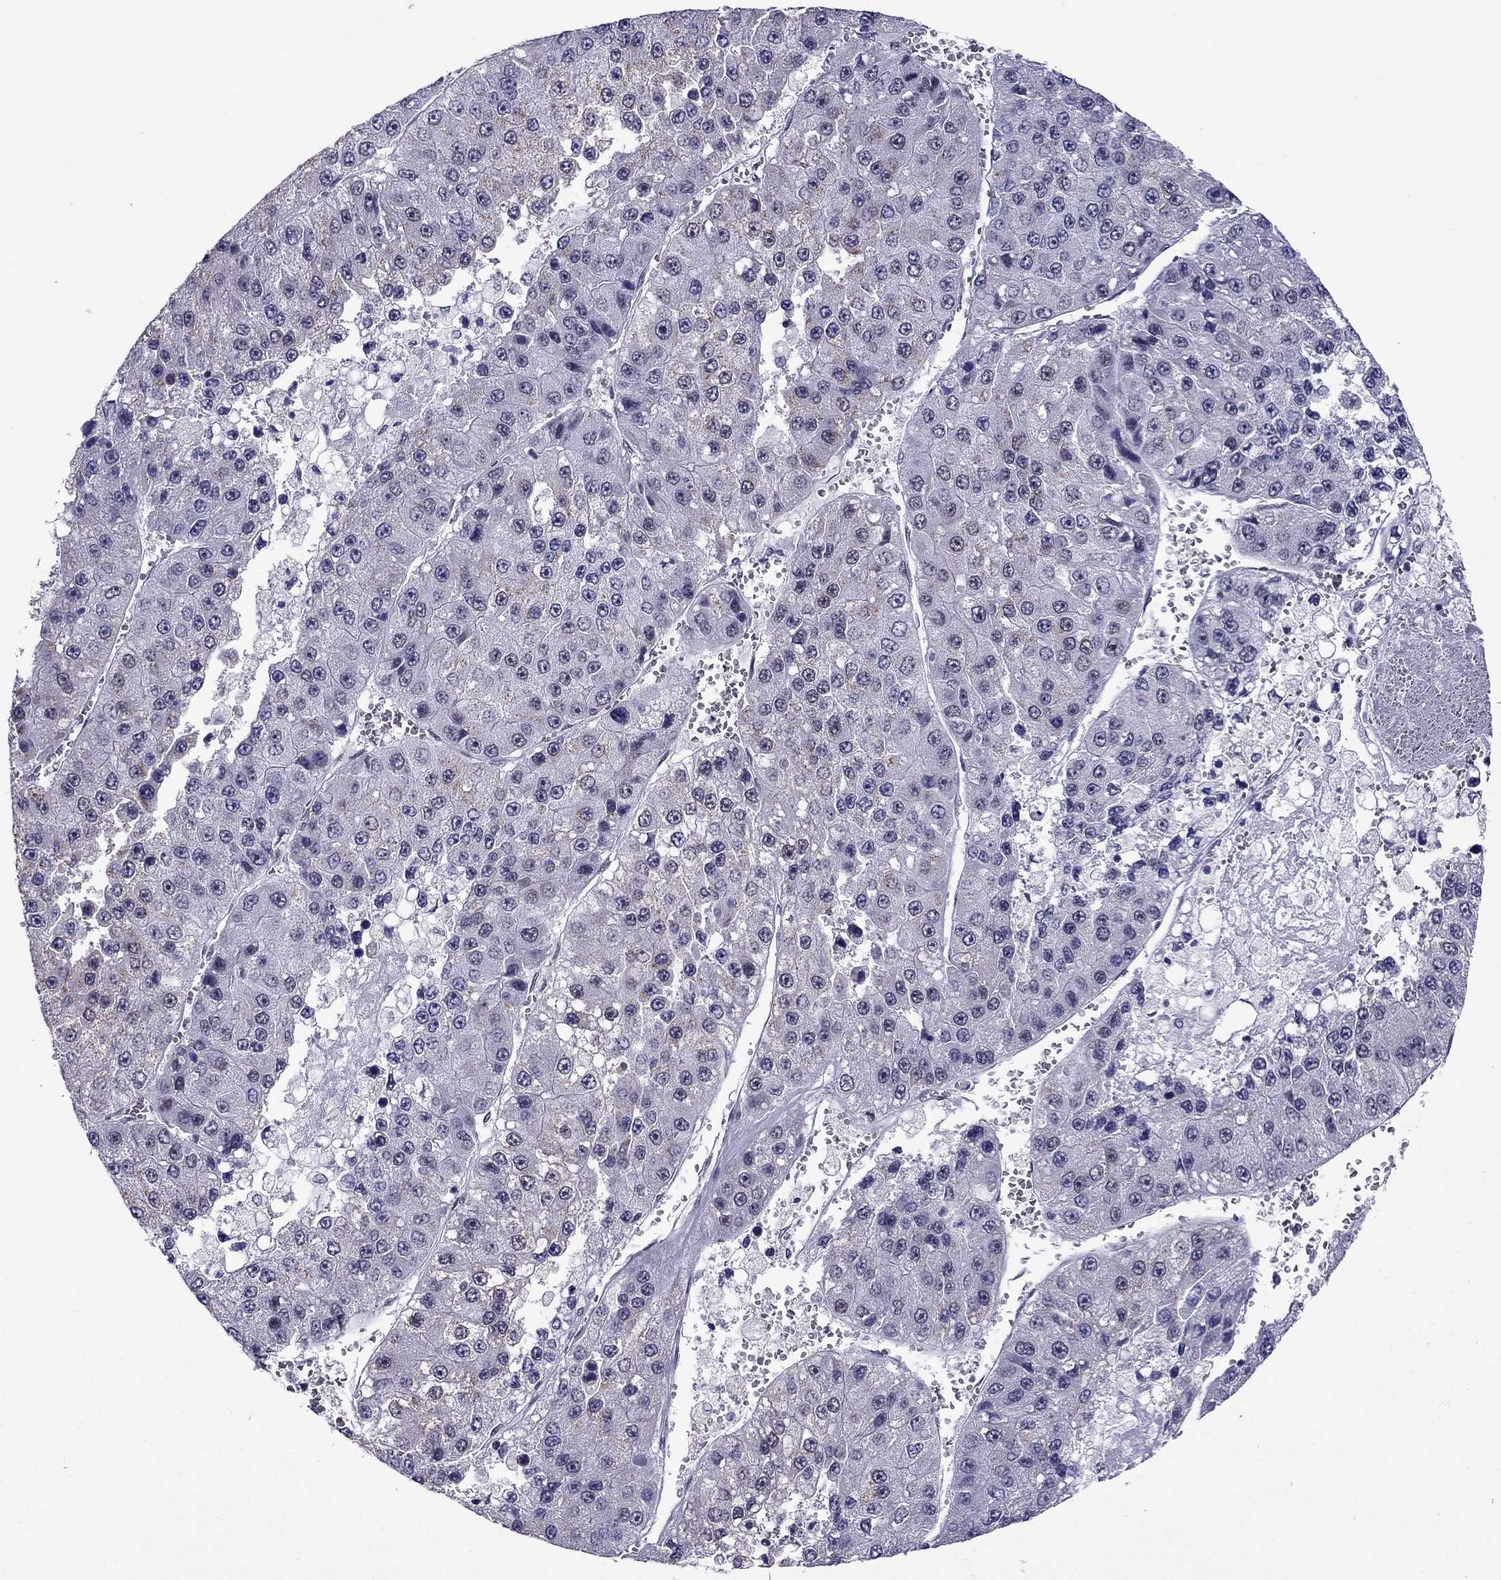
{"staining": {"intensity": "negative", "quantity": "none", "location": "none"}, "tissue": "liver cancer", "cell_type": "Tumor cells", "image_type": "cancer", "snomed": [{"axis": "morphology", "description": "Carcinoma, Hepatocellular, NOS"}, {"axis": "topography", "description": "Liver"}], "caption": "Photomicrograph shows no protein positivity in tumor cells of liver hepatocellular carcinoma tissue.", "gene": "MYLK3", "patient": {"sex": "female", "age": 73}}